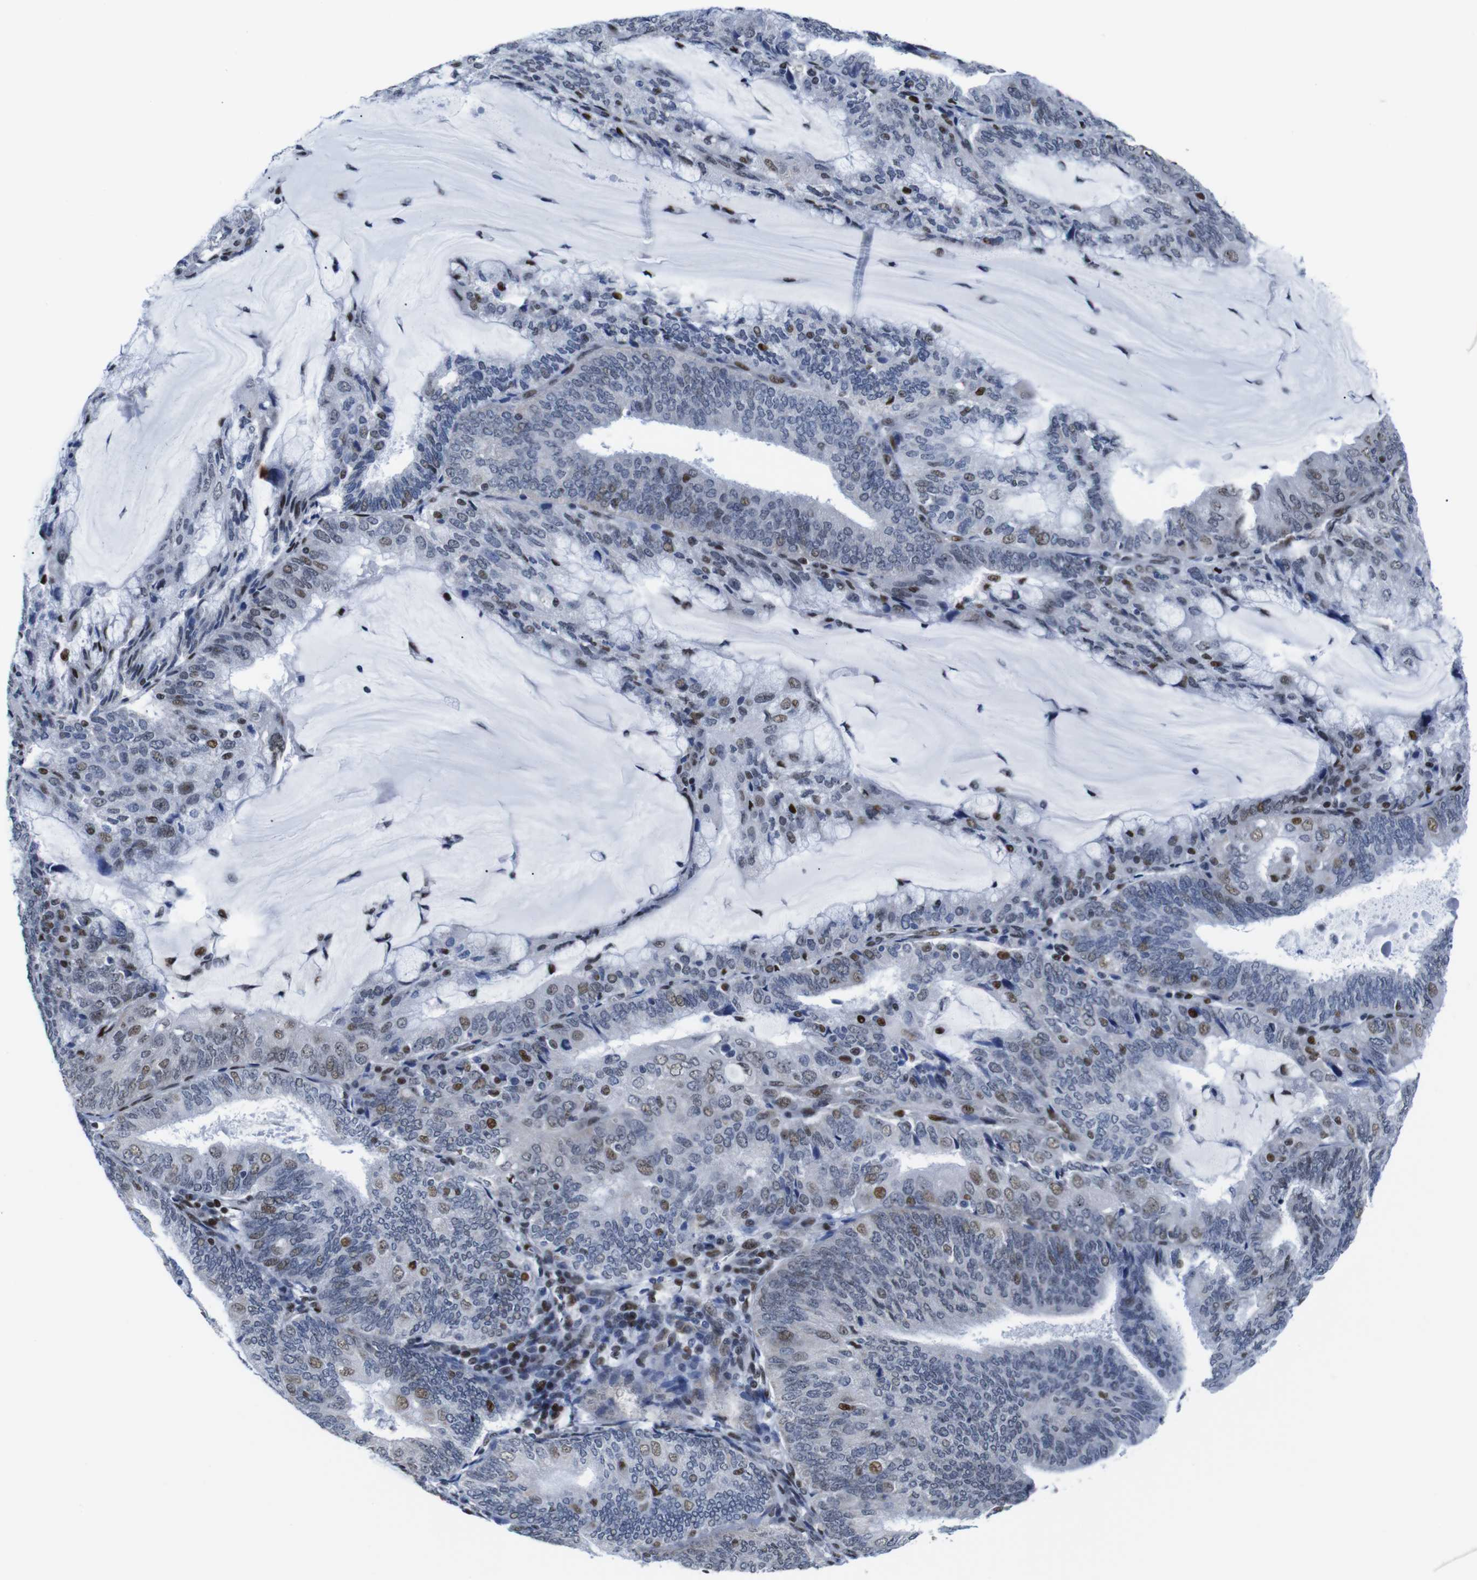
{"staining": {"intensity": "moderate", "quantity": "<25%", "location": "nuclear"}, "tissue": "endometrial cancer", "cell_type": "Tumor cells", "image_type": "cancer", "snomed": [{"axis": "morphology", "description": "Adenocarcinoma, NOS"}, {"axis": "topography", "description": "Endometrium"}], "caption": "Immunohistochemical staining of human endometrial cancer (adenocarcinoma) exhibits moderate nuclear protein positivity in about <25% of tumor cells.", "gene": "GATA6", "patient": {"sex": "female", "age": 81}}